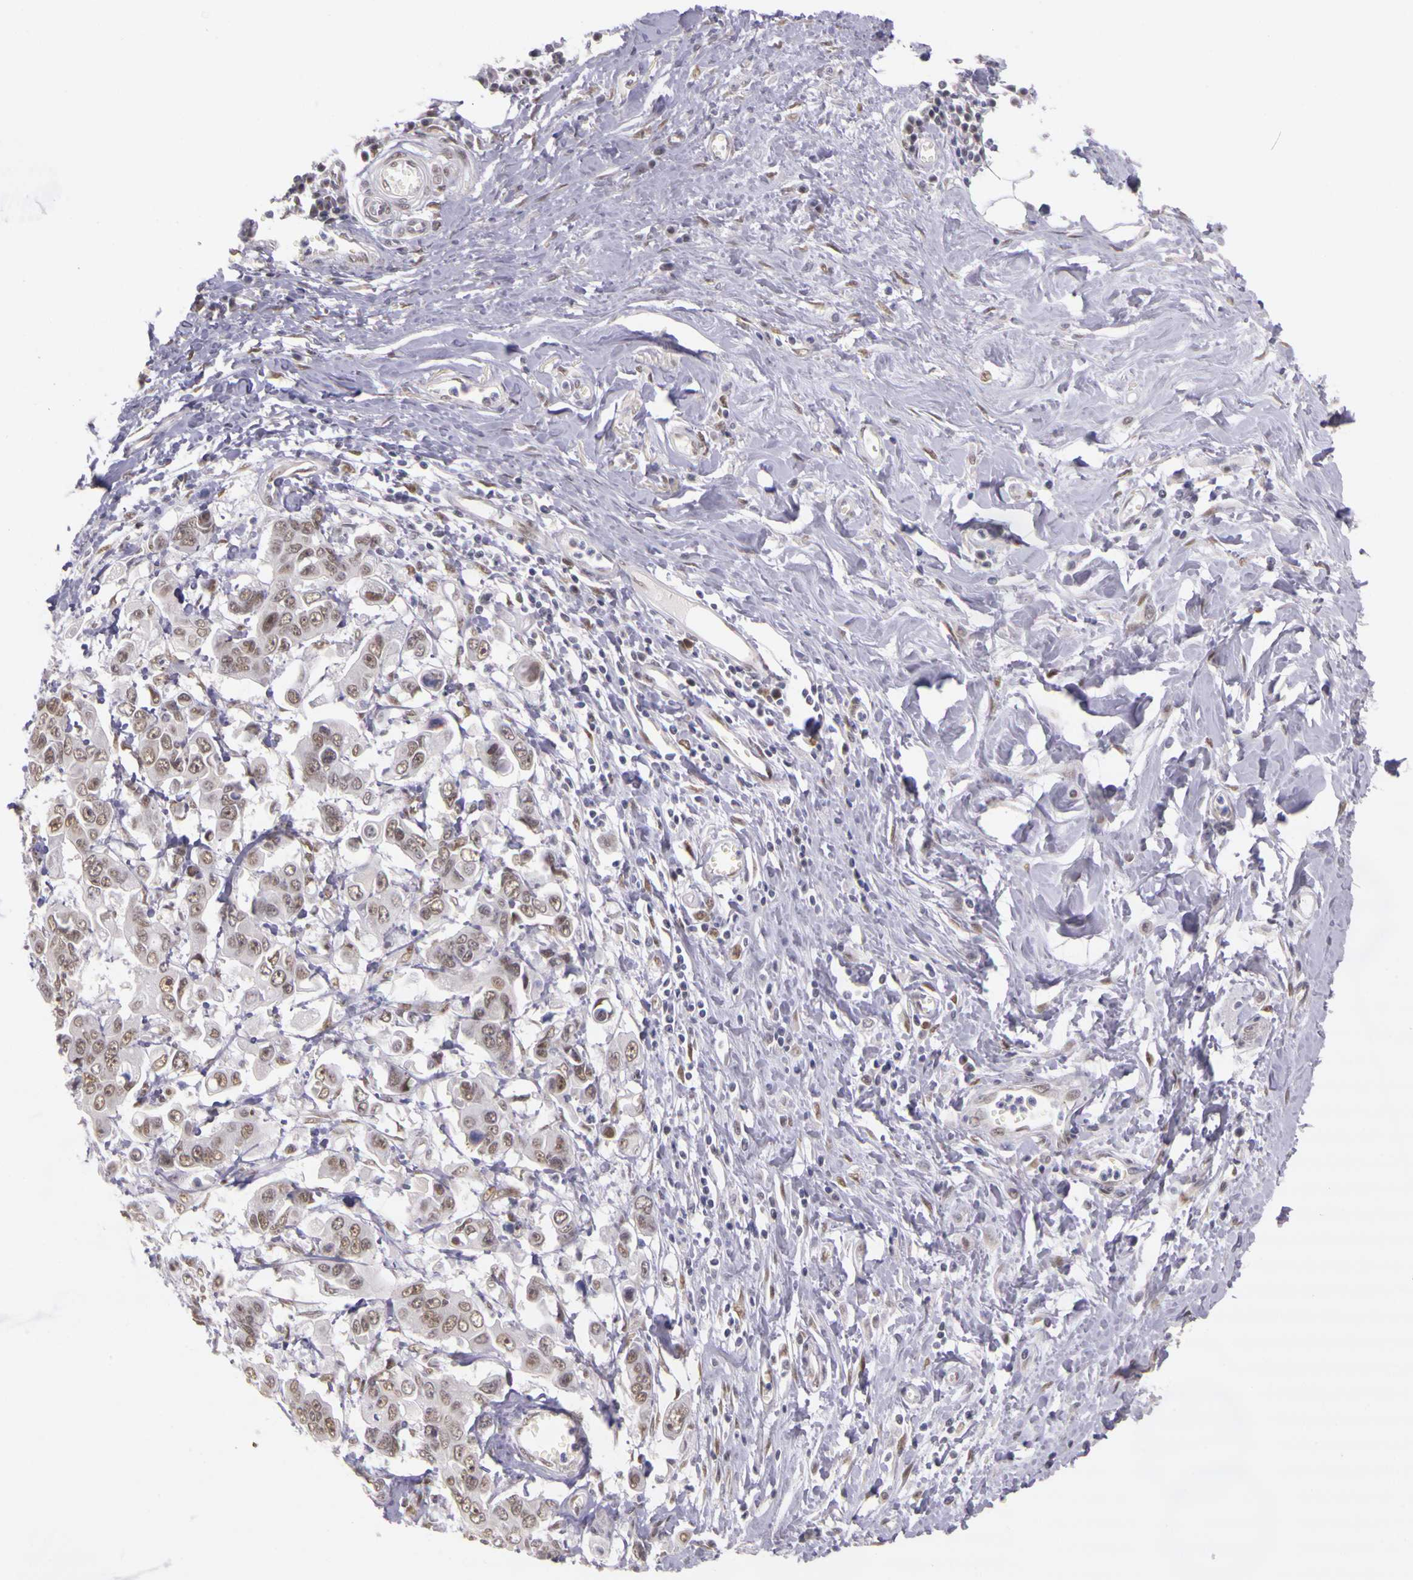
{"staining": {"intensity": "weak", "quantity": ">75%", "location": "nuclear"}, "tissue": "stomach cancer", "cell_type": "Tumor cells", "image_type": "cancer", "snomed": [{"axis": "morphology", "description": "Adenocarcinoma, NOS"}, {"axis": "topography", "description": "Stomach, upper"}], "caption": "This photomicrograph demonstrates stomach cancer stained with IHC to label a protein in brown. The nuclear of tumor cells show weak positivity for the protein. Nuclei are counter-stained blue.", "gene": "WDR13", "patient": {"sex": "male", "age": 80}}